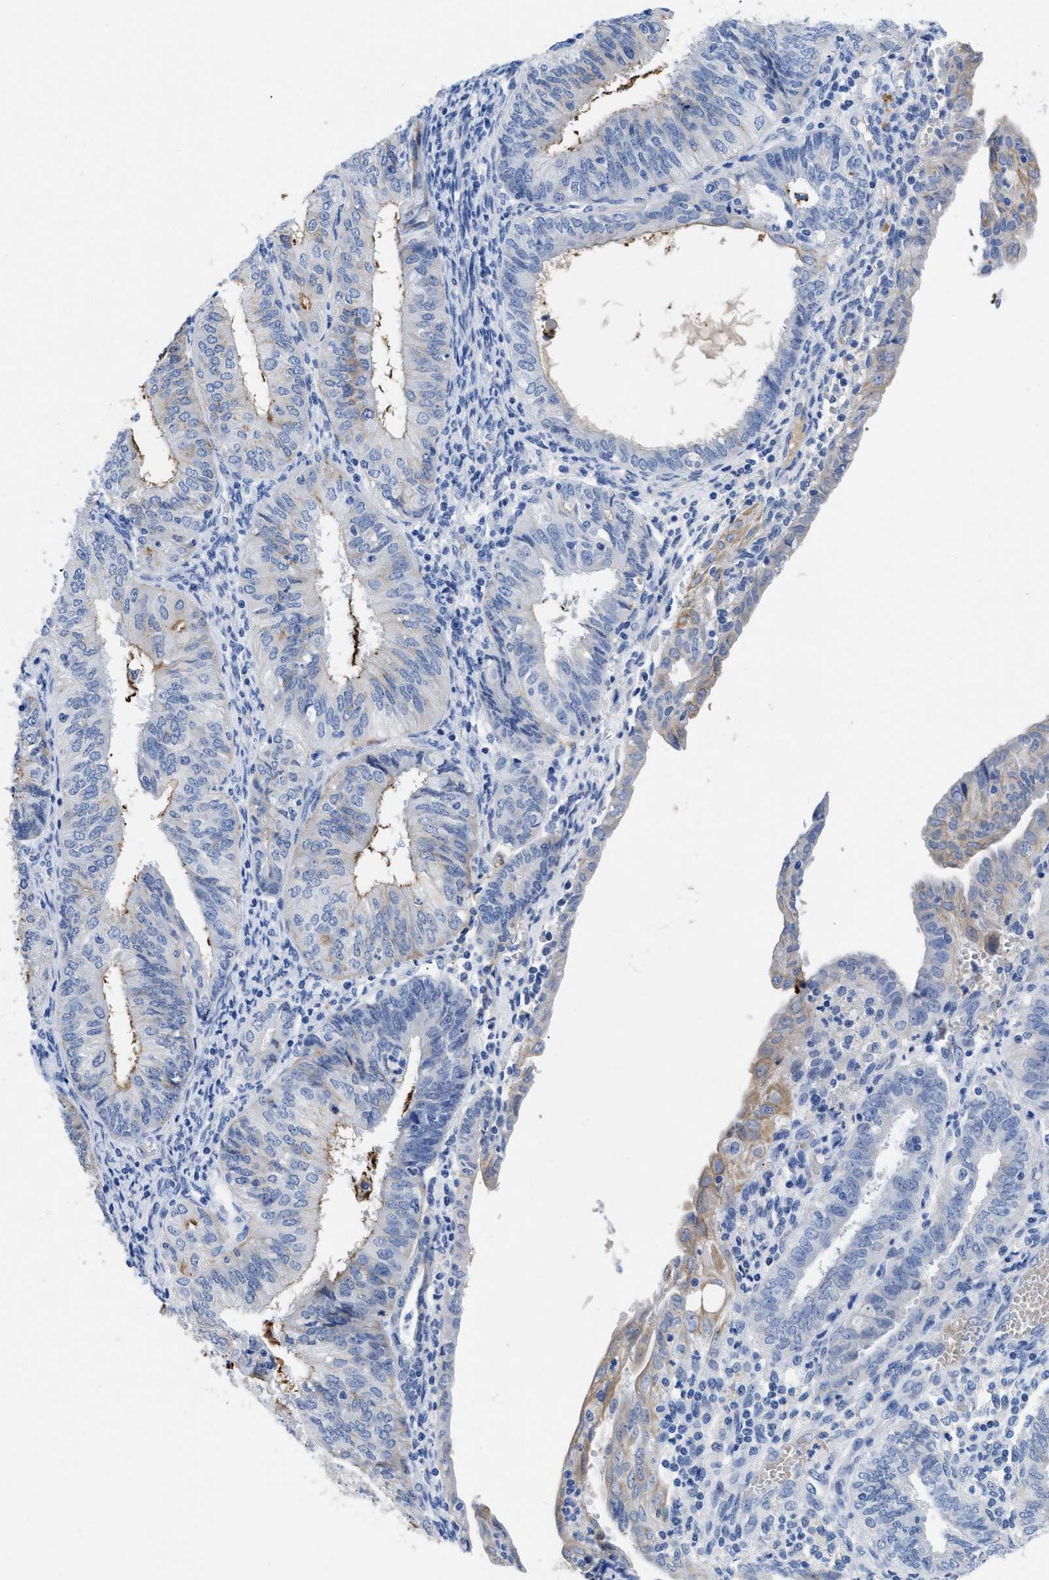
{"staining": {"intensity": "weak", "quantity": "<25%", "location": "cytoplasmic/membranous"}, "tissue": "endometrial cancer", "cell_type": "Tumor cells", "image_type": "cancer", "snomed": [{"axis": "morphology", "description": "Adenocarcinoma, NOS"}, {"axis": "topography", "description": "Endometrium"}], "caption": "This image is of adenocarcinoma (endometrial) stained with immunohistochemistry to label a protein in brown with the nuclei are counter-stained blue. There is no staining in tumor cells. (IHC, brightfield microscopy, high magnification).", "gene": "TMEM68", "patient": {"sex": "female", "age": 58}}